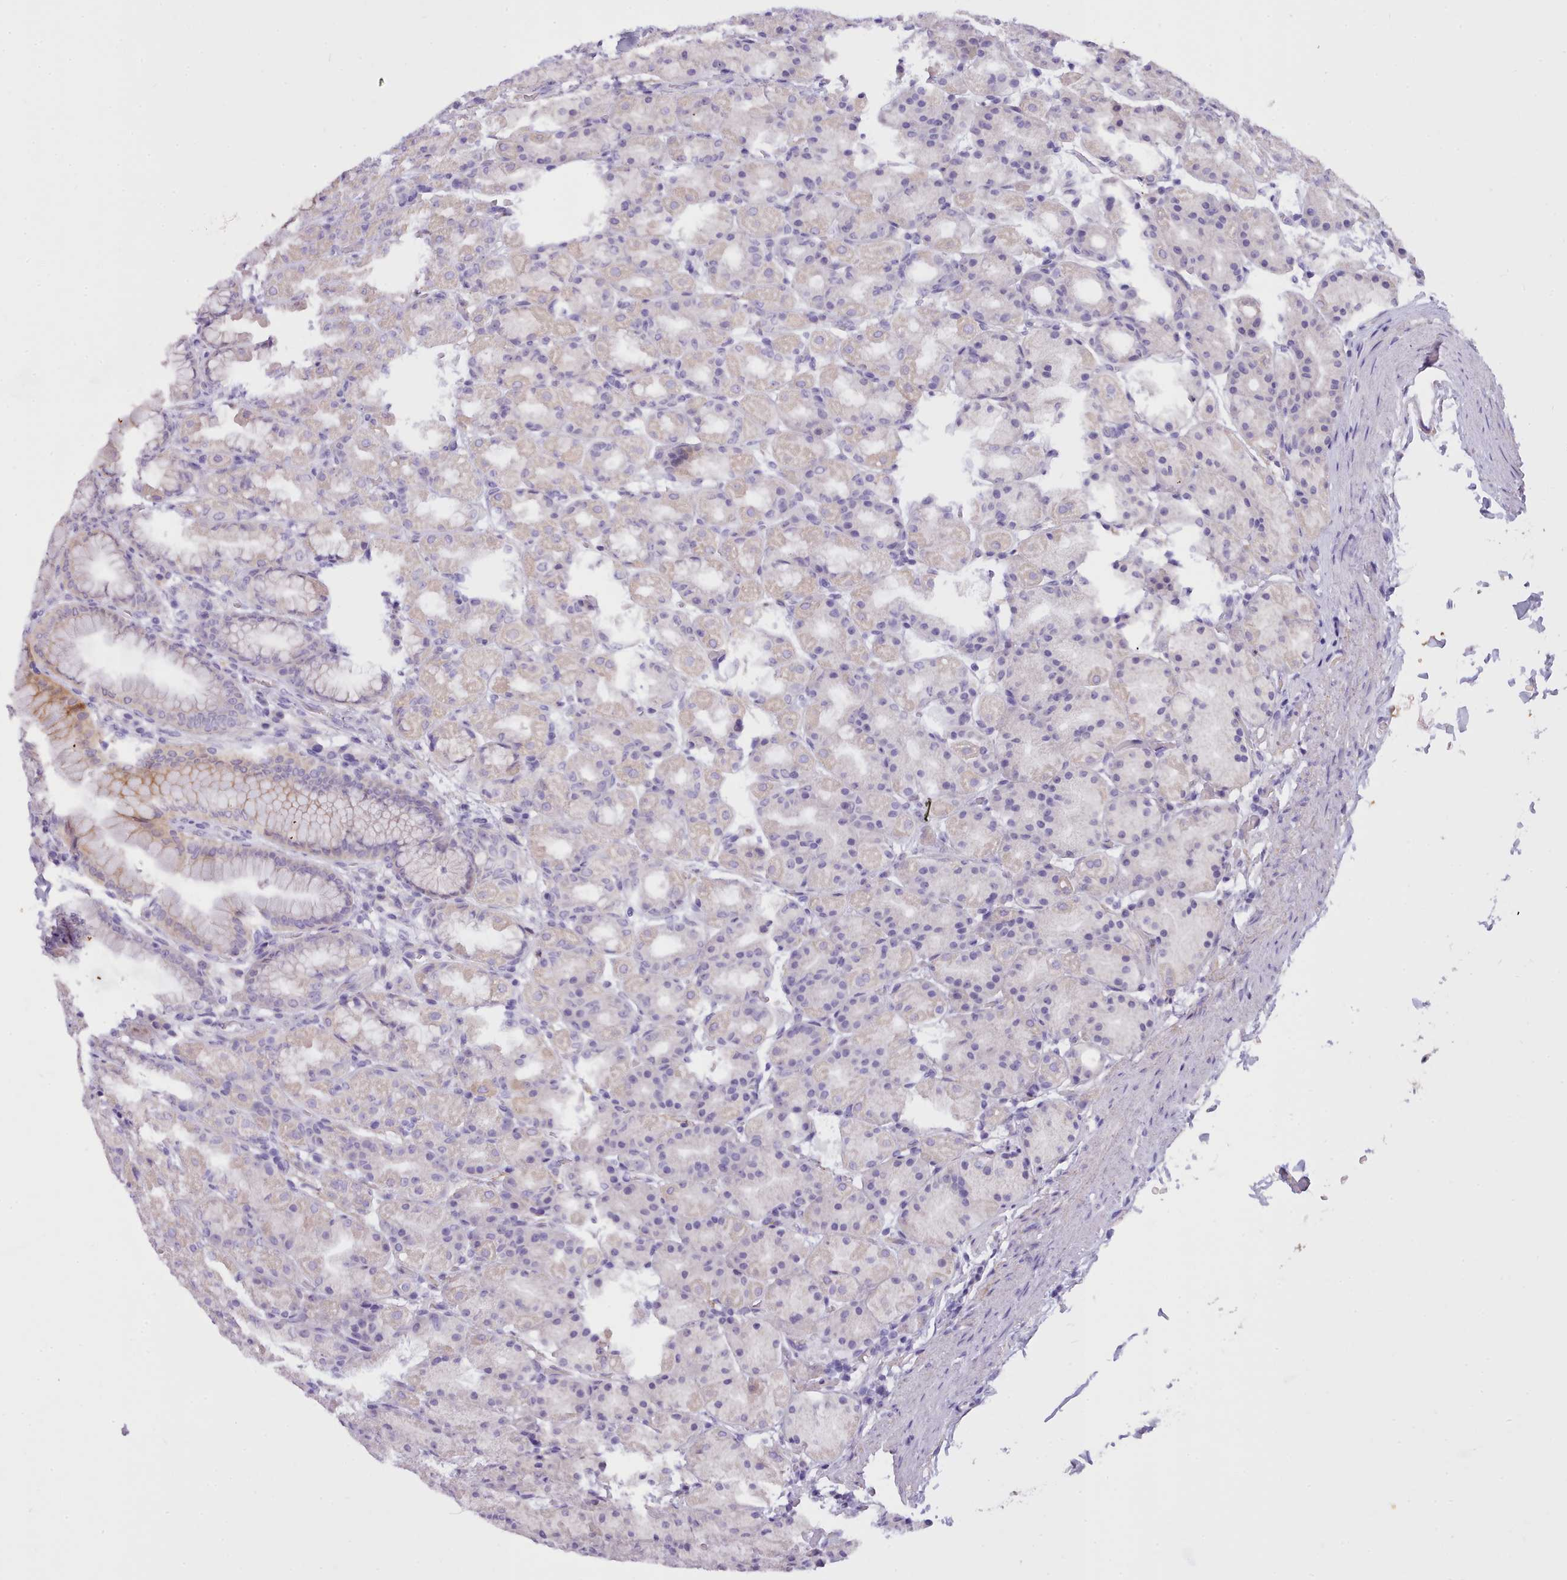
{"staining": {"intensity": "moderate", "quantity": "<25%", "location": "cytoplasmic/membranous"}, "tissue": "stomach", "cell_type": "Glandular cells", "image_type": "normal", "snomed": [{"axis": "morphology", "description": "Normal tissue, NOS"}, {"axis": "topography", "description": "Stomach, upper"}, {"axis": "topography", "description": "Stomach"}], "caption": "An immunohistochemistry (IHC) image of benign tissue is shown. Protein staining in brown shows moderate cytoplasmic/membranous positivity in stomach within glandular cells. (DAB IHC, brown staining for protein, blue staining for nuclei).", "gene": "CYP2A13", "patient": {"sex": "male", "age": 68}}